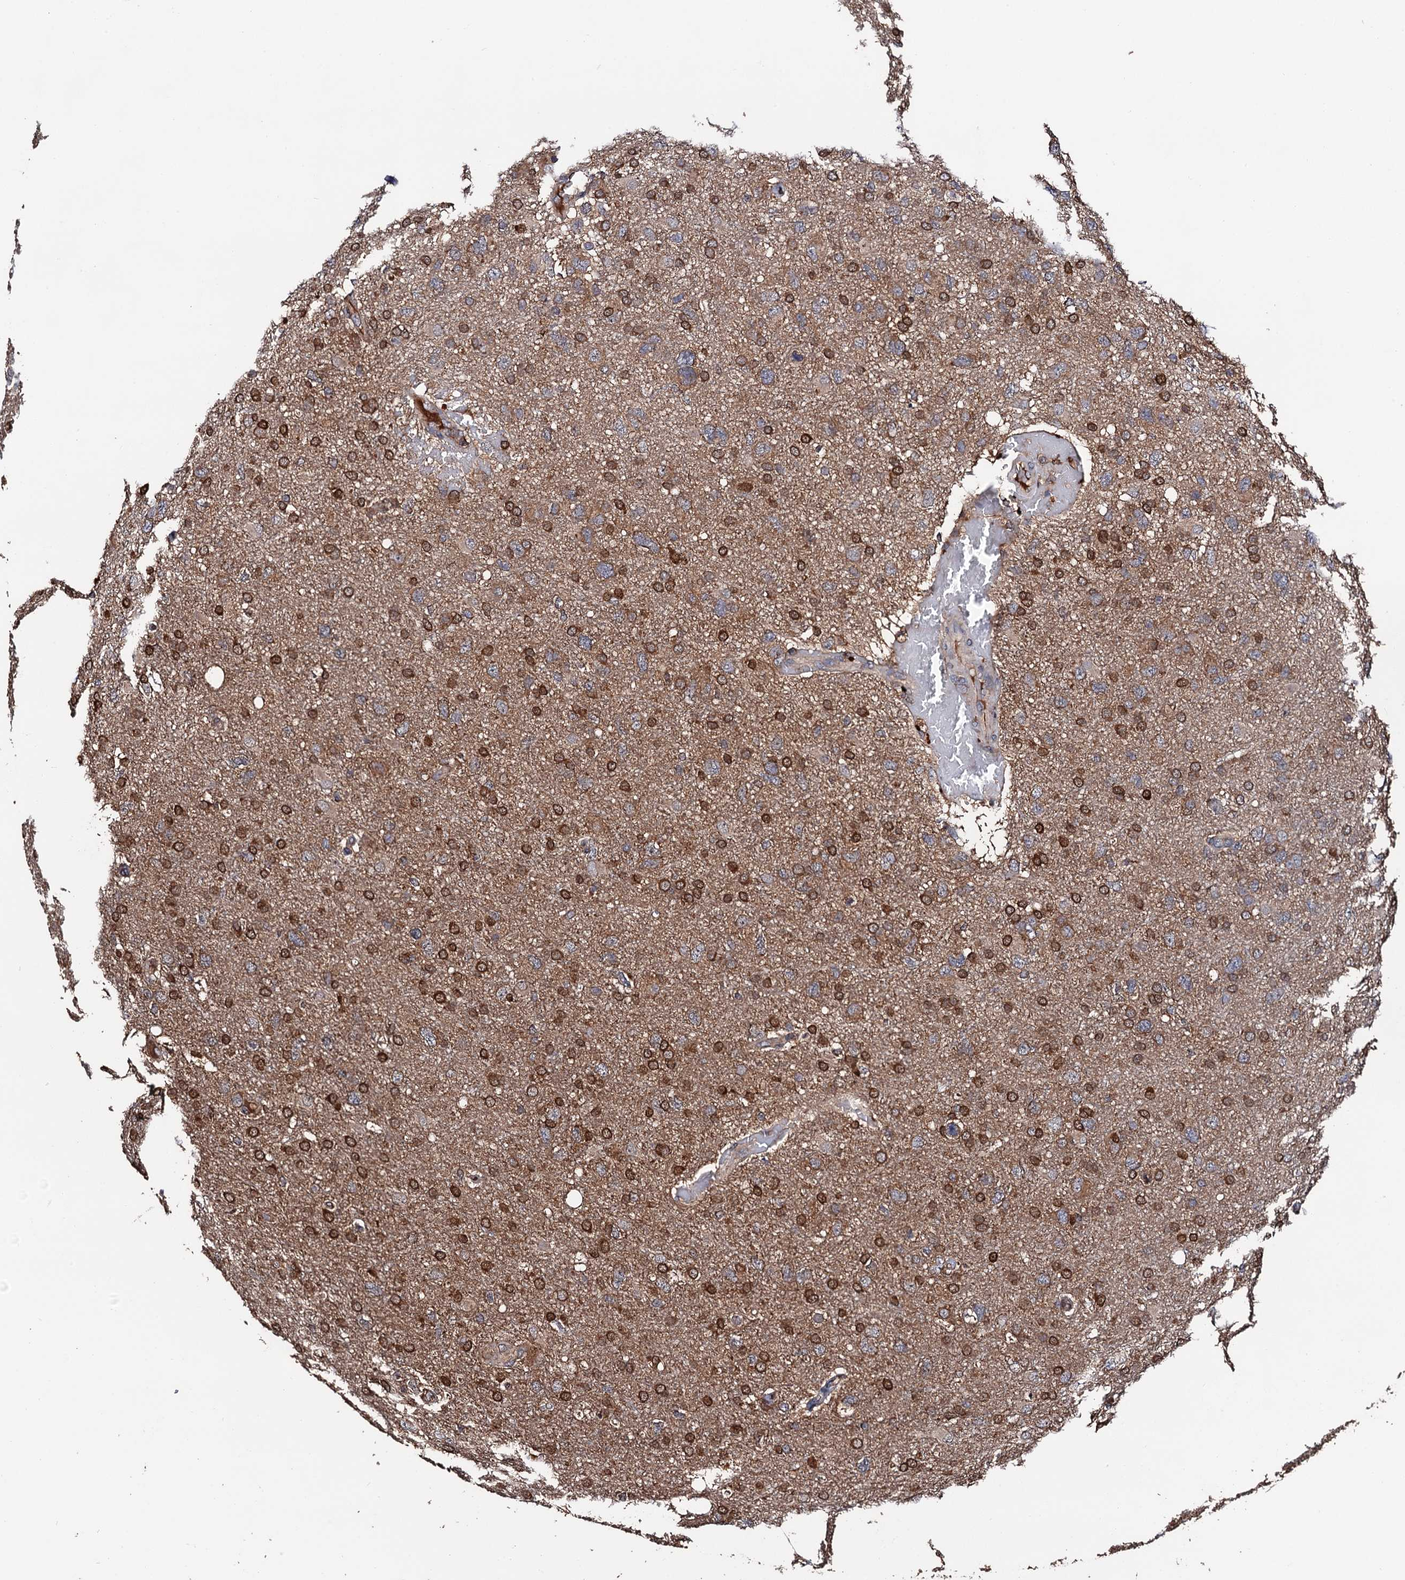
{"staining": {"intensity": "moderate", "quantity": "25%-75%", "location": "cytoplasmic/membranous"}, "tissue": "glioma", "cell_type": "Tumor cells", "image_type": "cancer", "snomed": [{"axis": "morphology", "description": "Glioma, malignant, High grade"}, {"axis": "topography", "description": "Brain"}], "caption": "A high-resolution image shows IHC staining of glioma, which demonstrates moderate cytoplasmic/membranous staining in about 25%-75% of tumor cells. (IHC, brightfield microscopy, high magnification).", "gene": "RGS11", "patient": {"sex": "male", "age": 61}}